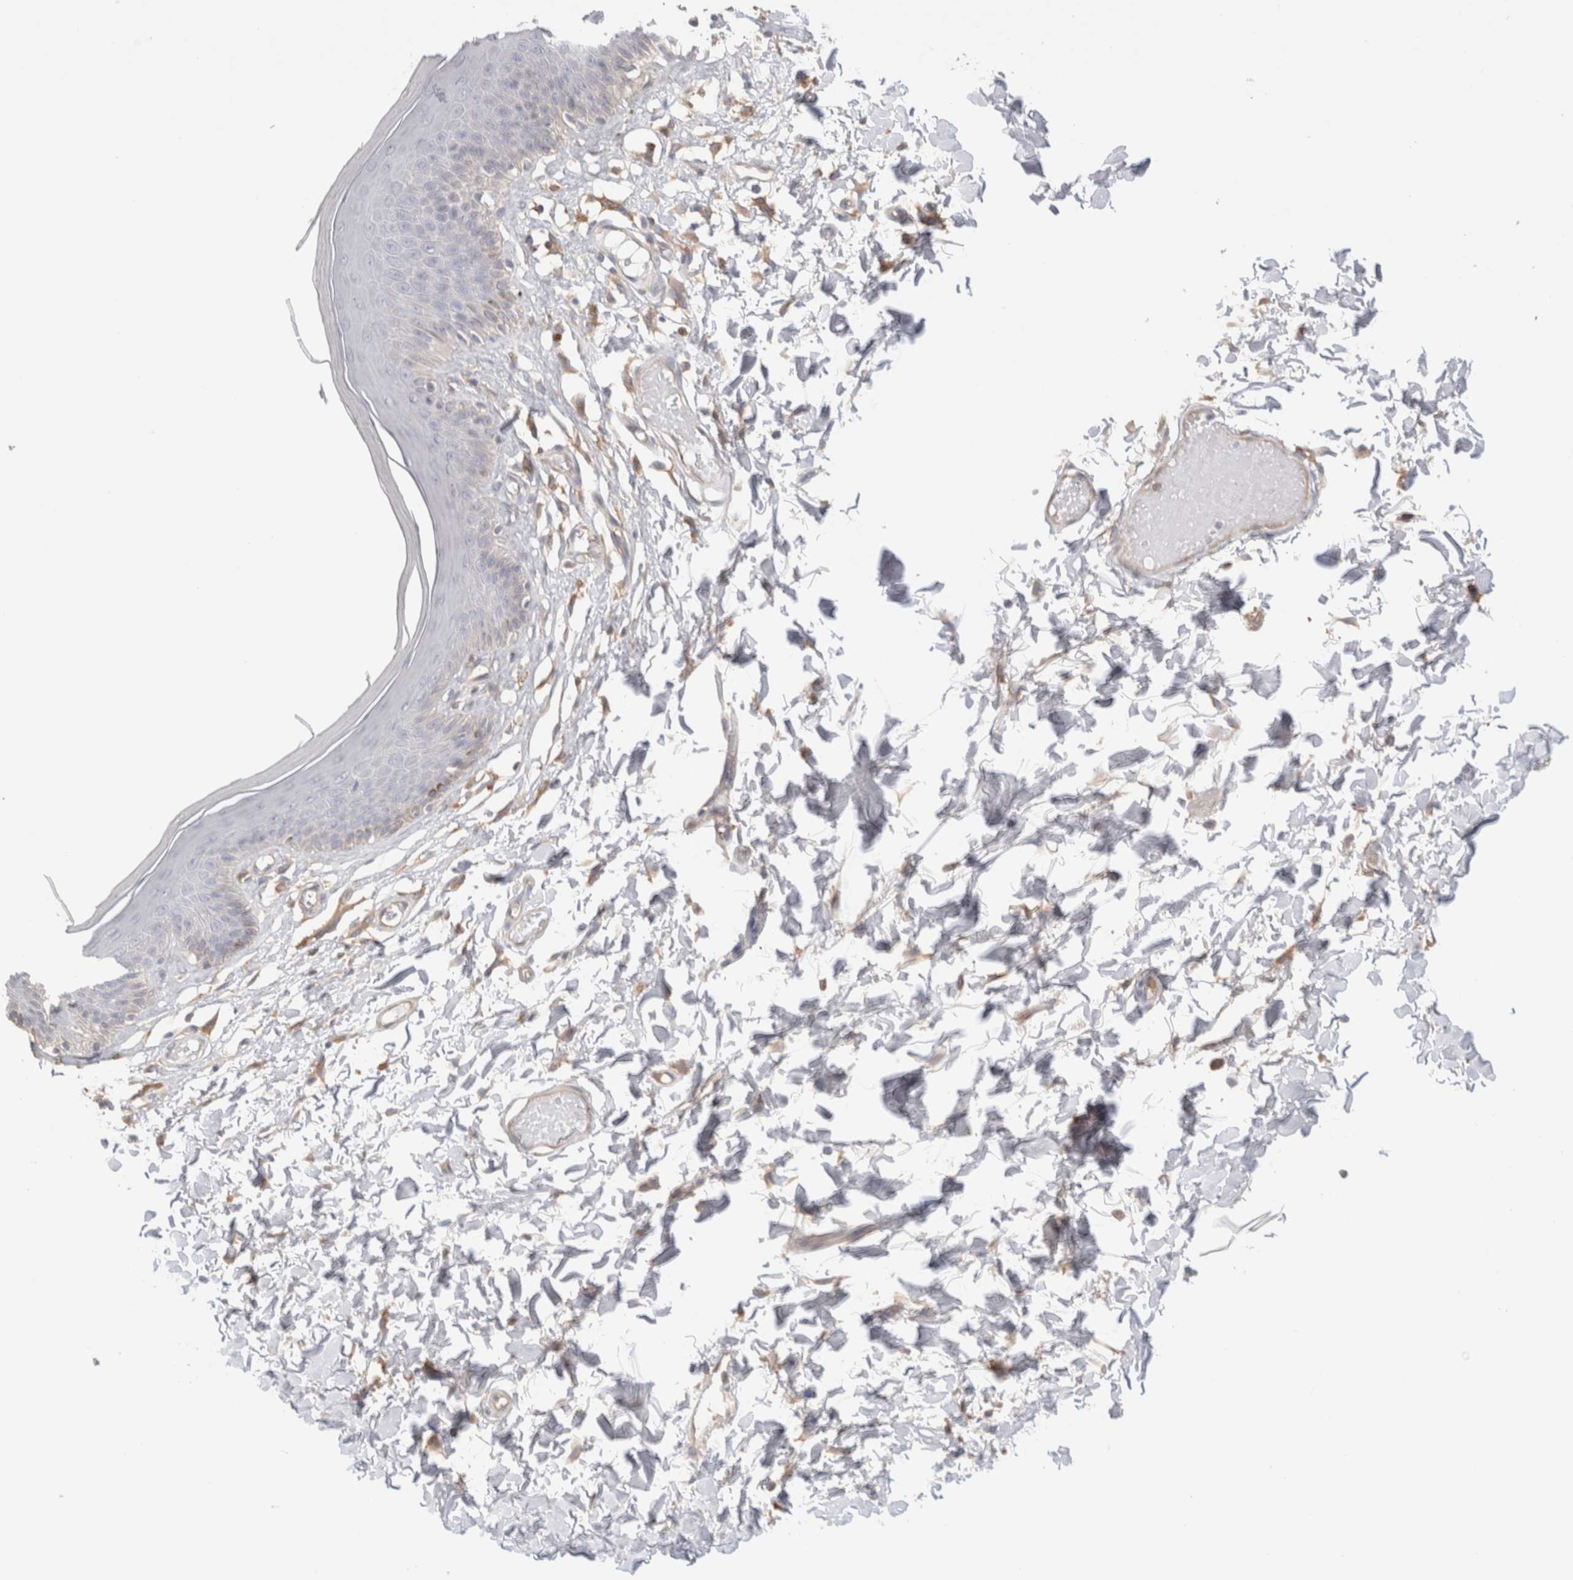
{"staining": {"intensity": "weak", "quantity": "<25%", "location": "cytoplasmic/membranous"}, "tissue": "skin", "cell_type": "Epidermal cells", "image_type": "normal", "snomed": [{"axis": "morphology", "description": "Normal tissue, NOS"}, {"axis": "topography", "description": "Vulva"}], "caption": "This is an immunohistochemistry photomicrograph of normal human skin. There is no positivity in epidermal cells.", "gene": "CAPN2", "patient": {"sex": "female", "age": 73}}